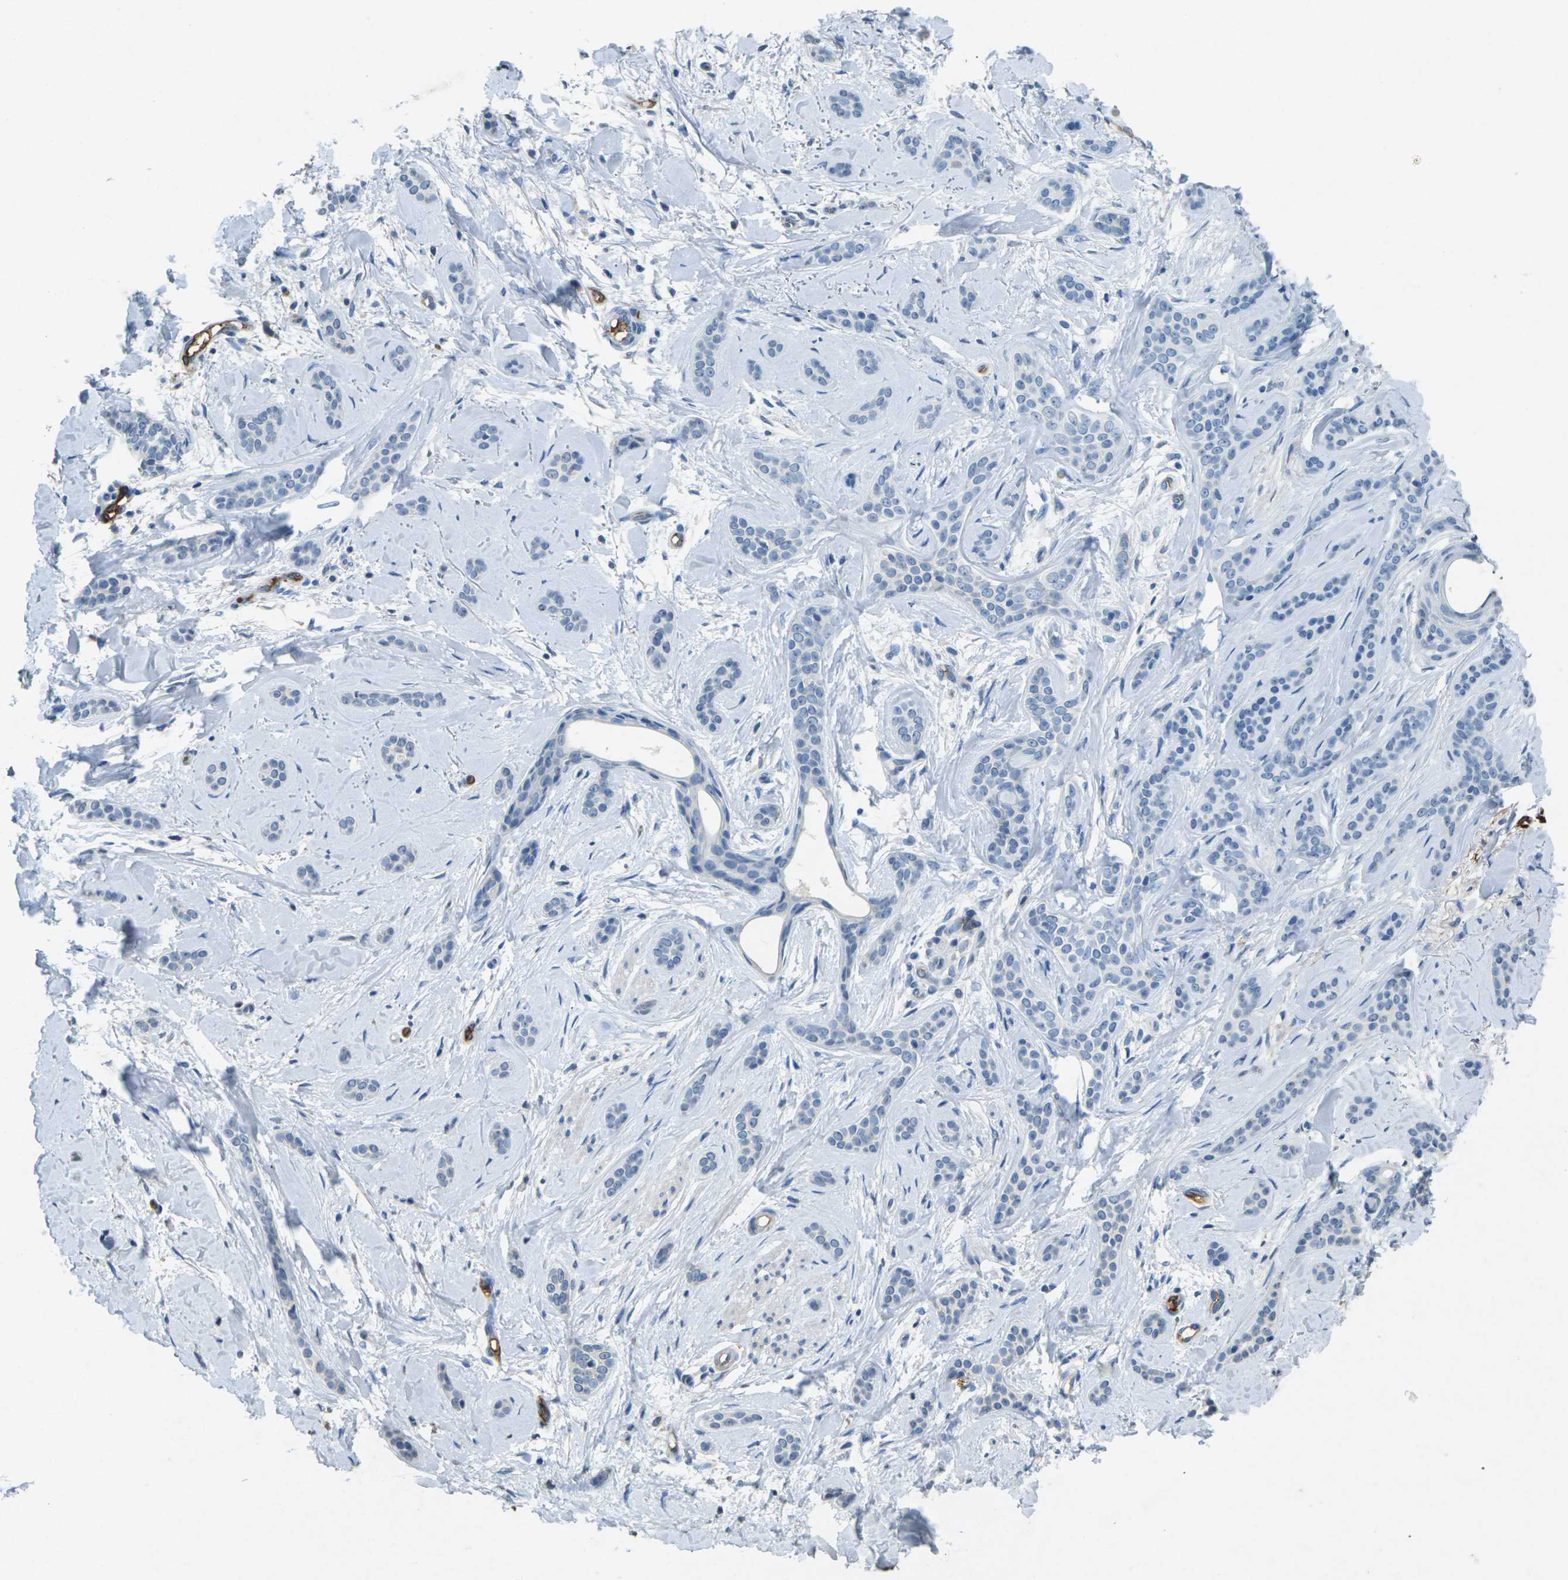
{"staining": {"intensity": "negative", "quantity": "none", "location": "none"}, "tissue": "skin cancer", "cell_type": "Tumor cells", "image_type": "cancer", "snomed": [{"axis": "morphology", "description": "Basal cell carcinoma"}, {"axis": "morphology", "description": "Adnexal tumor, benign"}, {"axis": "topography", "description": "Skin"}], "caption": "There is no significant expression in tumor cells of skin basal cell carcinoma.", "gene": "HBB", "patient": {"sex": "female", "age": 42}}